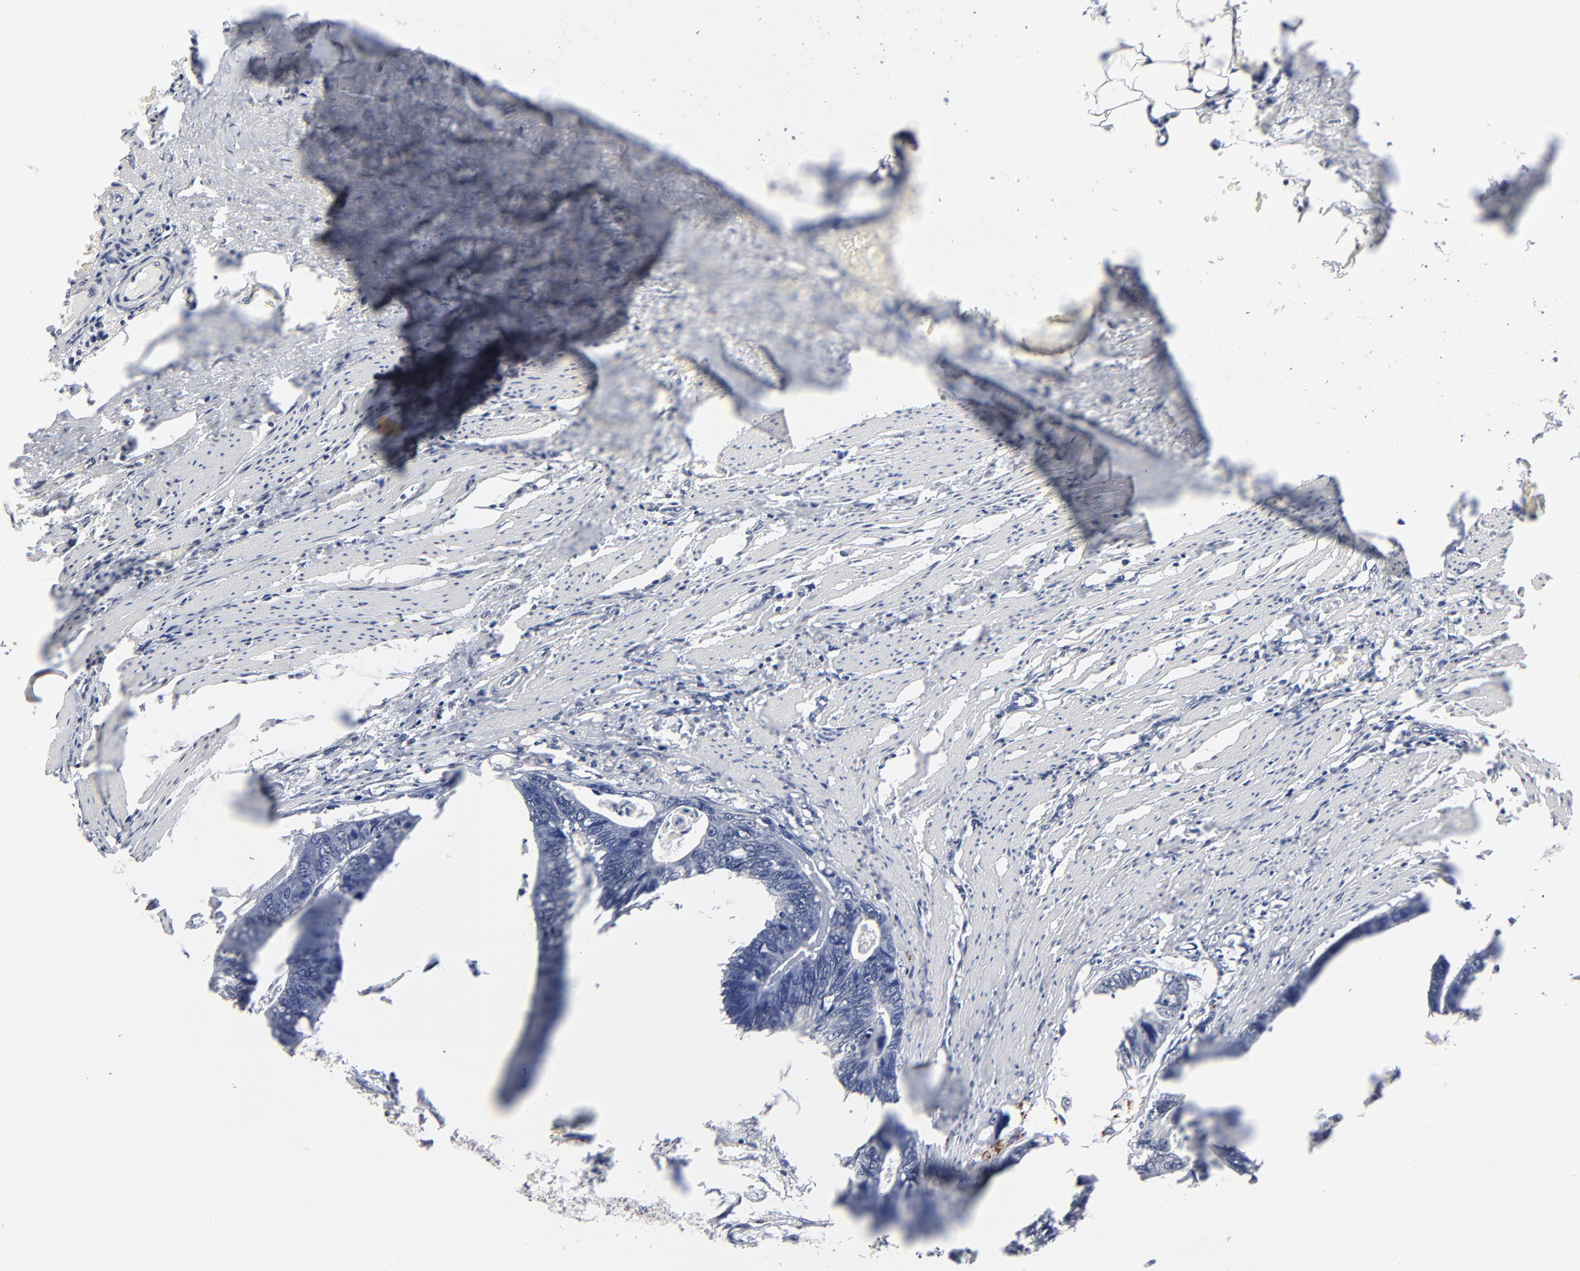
{"staining": {"intensity": "negative", "quantity": "none", "location": "none"}, "tissue": "colorectal cancer", "cell_type": "Tumor cells", "image_type": "cancer", "snomed": [{"axis": "morphology", "description": "Adenocarcinoma, NOS"}, {"axis": "topography", "description": "Colon"}], "caption": "An immunohistochemistry photomicrograph of colorectal adenocarcinoma is shown. There is no staining in tumor cells of colorectal adenocarcinoma. Brightfield microscopy of IHC stained with DAB (brown) and hematoxylin (blue), captured at high magnification.", "gene": "MBIP", "patient": {"sex": "female", "age": 55}}